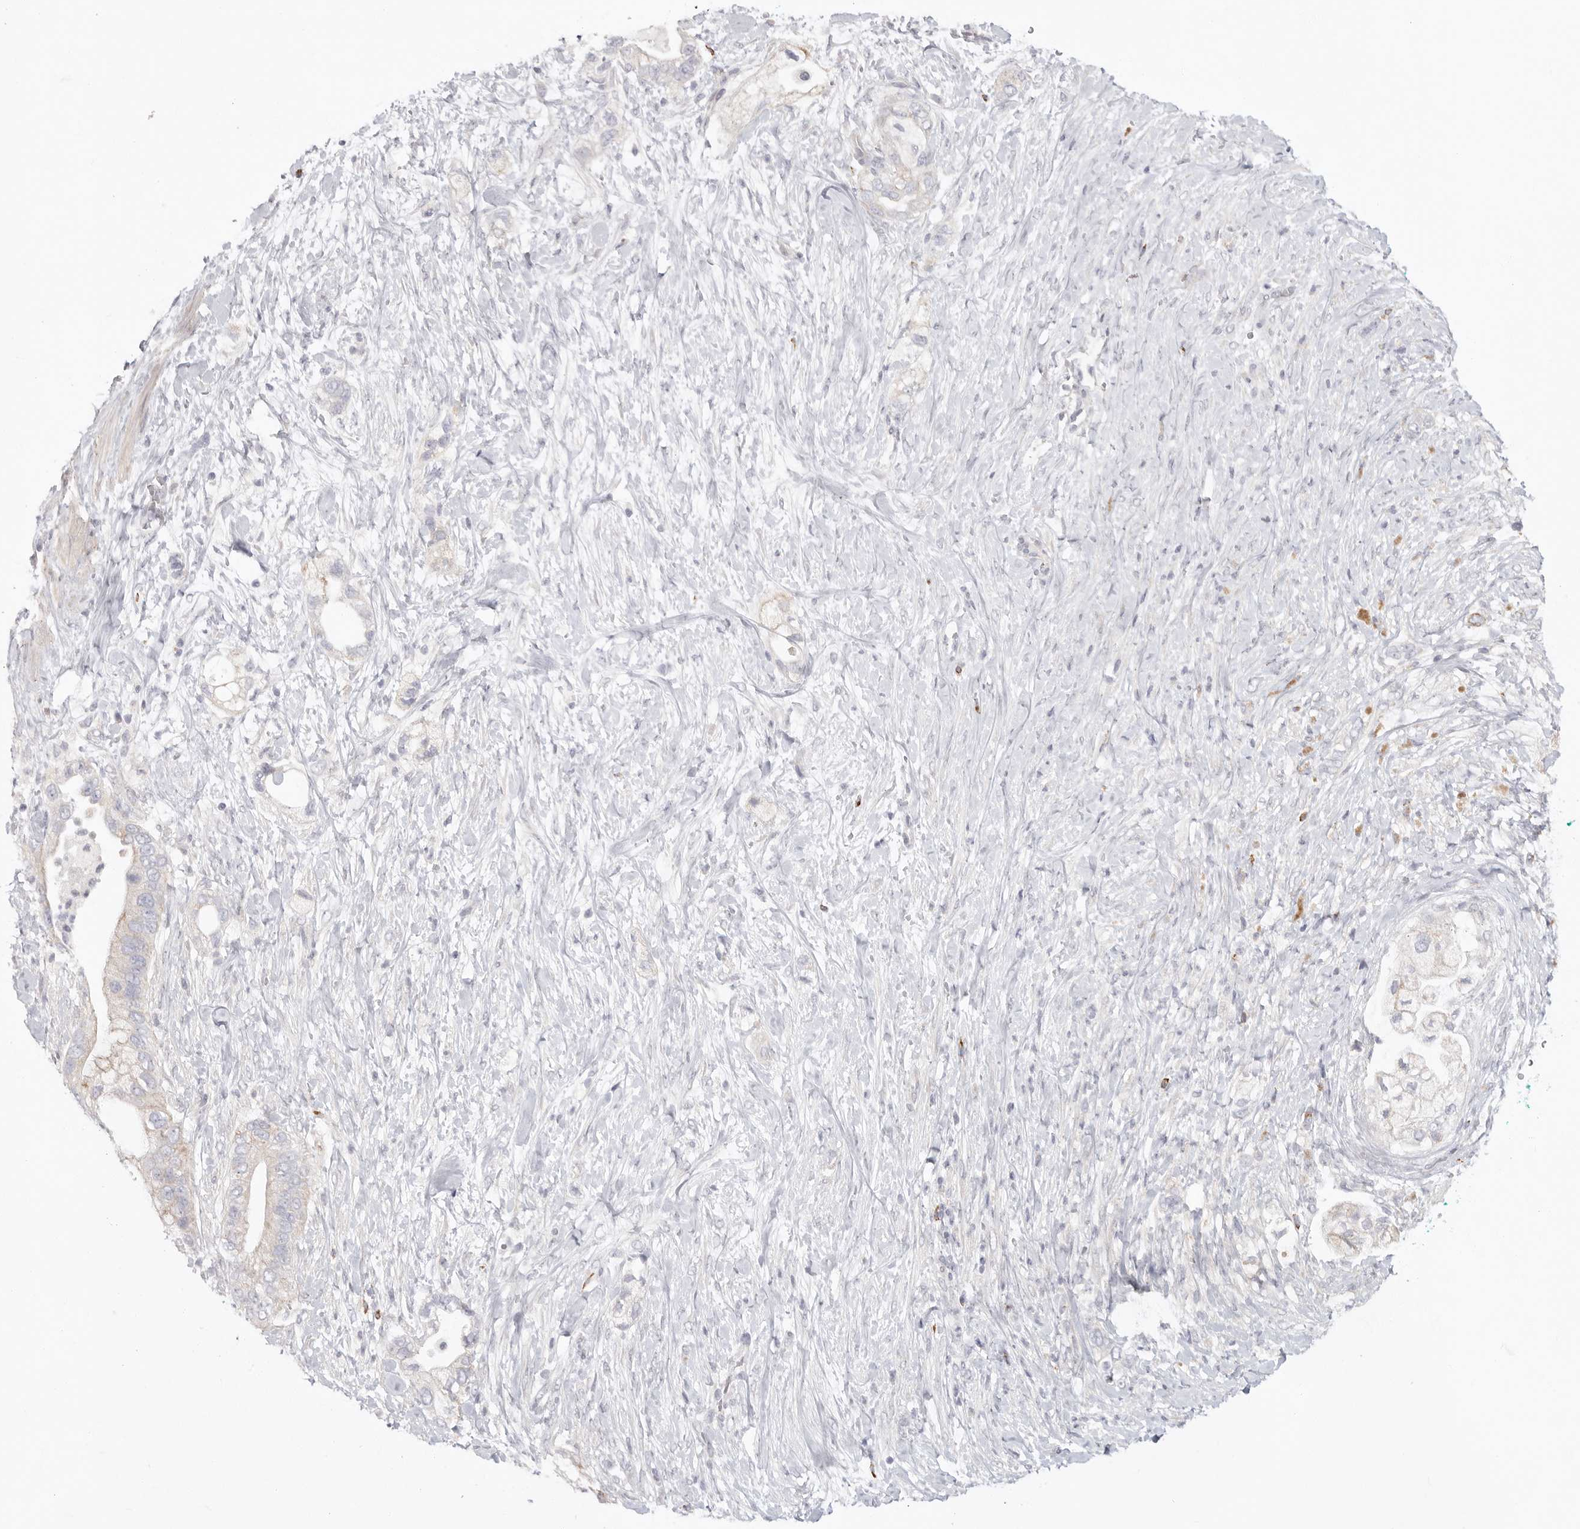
{"staining": {"intensity": "moderate", "quantity": "<25%", "location": "cytoplasmic/membranous"}, "tissue": "pancreatic cancer", "cell_type": "Tumor cells", "image_type": "cancer", "snomed": [{"axis": "morphology", "description": "Adenocarcinoma, NOS"}, {"axis": "topography", "description": "Pancreas"}], "caption": "Human pancreatic adenocarcinoma stained with a protein marker demonstrates moderate staining in tumor cells.", "gene": "ELP3", "patient": {"sex": "male", "age": 53}}